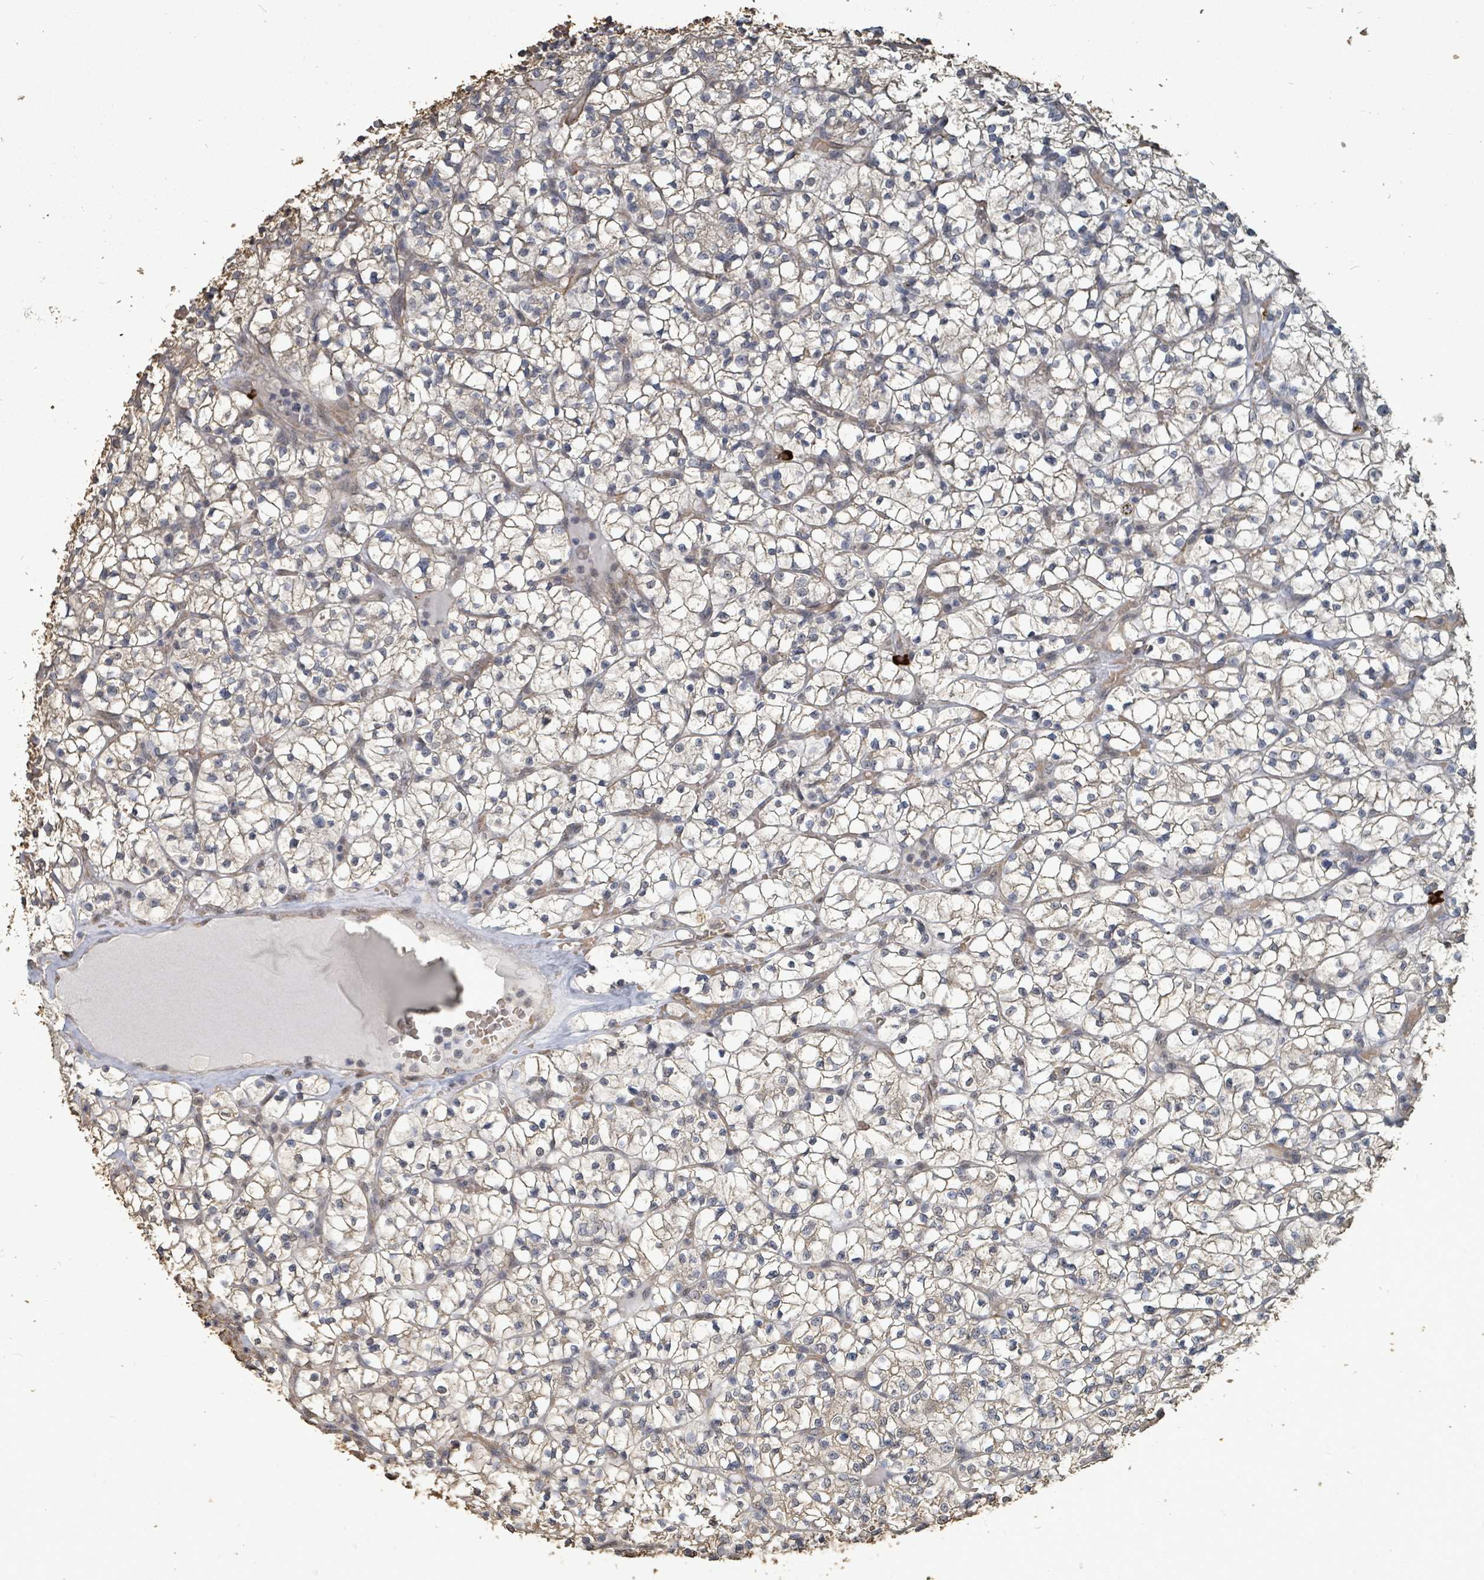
{"staining": {"intensity": "weak", "quantity": "<25%", "location": "cytoplasmic/membranous"}, "tissue": "renal cancer", "cell_type": "Tumor cells", "image_type": "cancer", "snomed": [{"axis": "morphology", "description": "Adenocarcinoma, NOS"}, {"axis": "topography", "description": "Kidney"}], "caption": "Renal cancer stained for a protein using IHC shows no positivity tumor cells.", "gene": "C6orf52", "patient": {"sex": "female", "age": 64}}